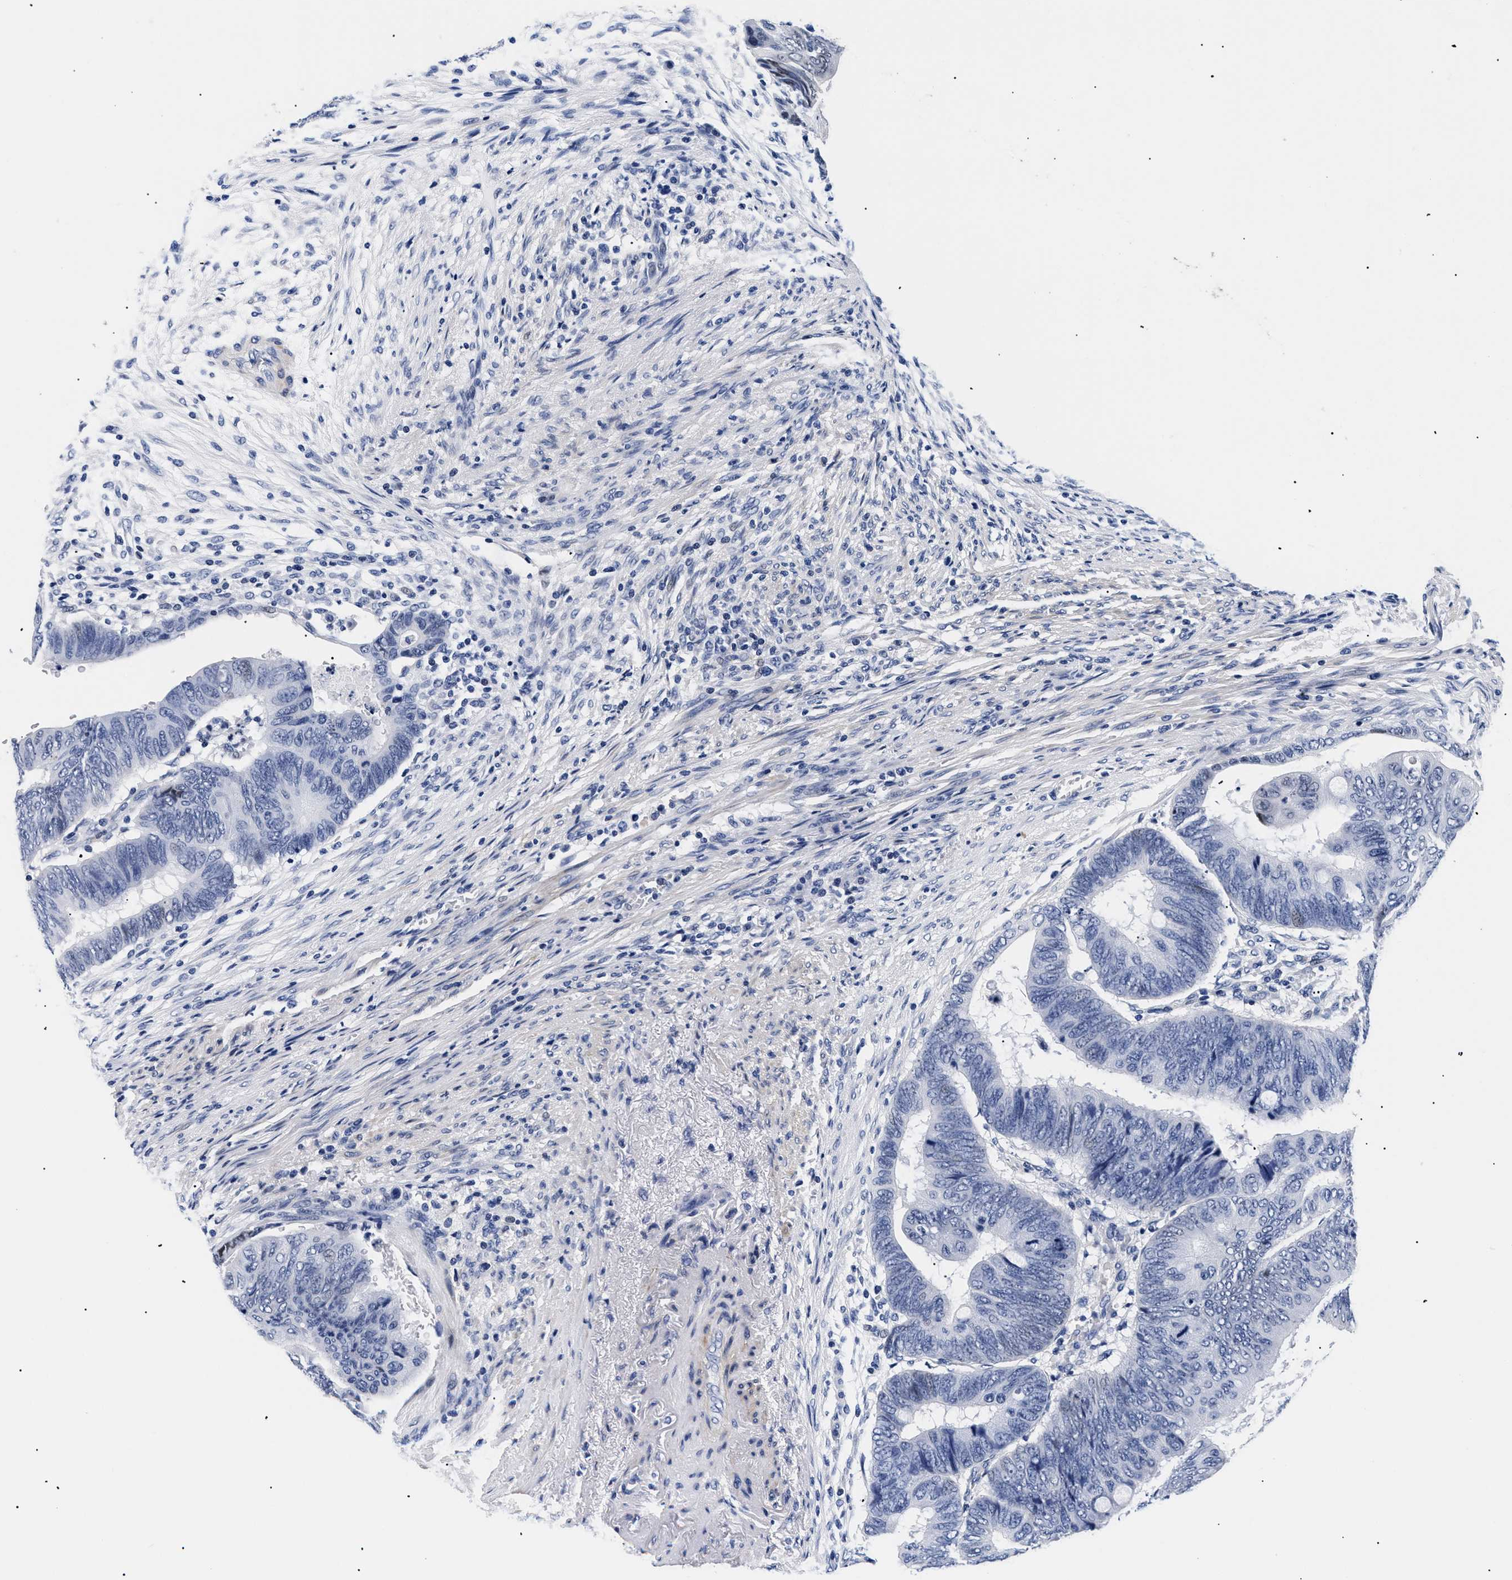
{"staining": {"intensity": "negative", "quantity": "none", "location": "none"}, "tissue": "colorectal cancer", "cell_type": "Tumor cells", "image_type": "cancer", "snomed": [{"axis": "morphology", "description": "Normal tissue, NOS"}, {"axis": "morphology", "description": "Adenocarcinoma, NOS"}, {"axis": "topography", "description": "Rectum"}, {"axis": "topography", "description": "Peripheral nerve tissue"}], "caption": "Immunohistochemistry micrograph of neoplastic tissue: adenocarcinoma (colorectal) stained with DAB exhibits no significant protein expression in tumor cells. The staining was performed using DAB (3,3'-diaminobenzidine) to visualize the protein expression in brown, while the nuclei were stained in blue with hematoxylin (Magnification: 20x).", "gene": "SHD", "patient": {"sex": "male", "age": 92}}